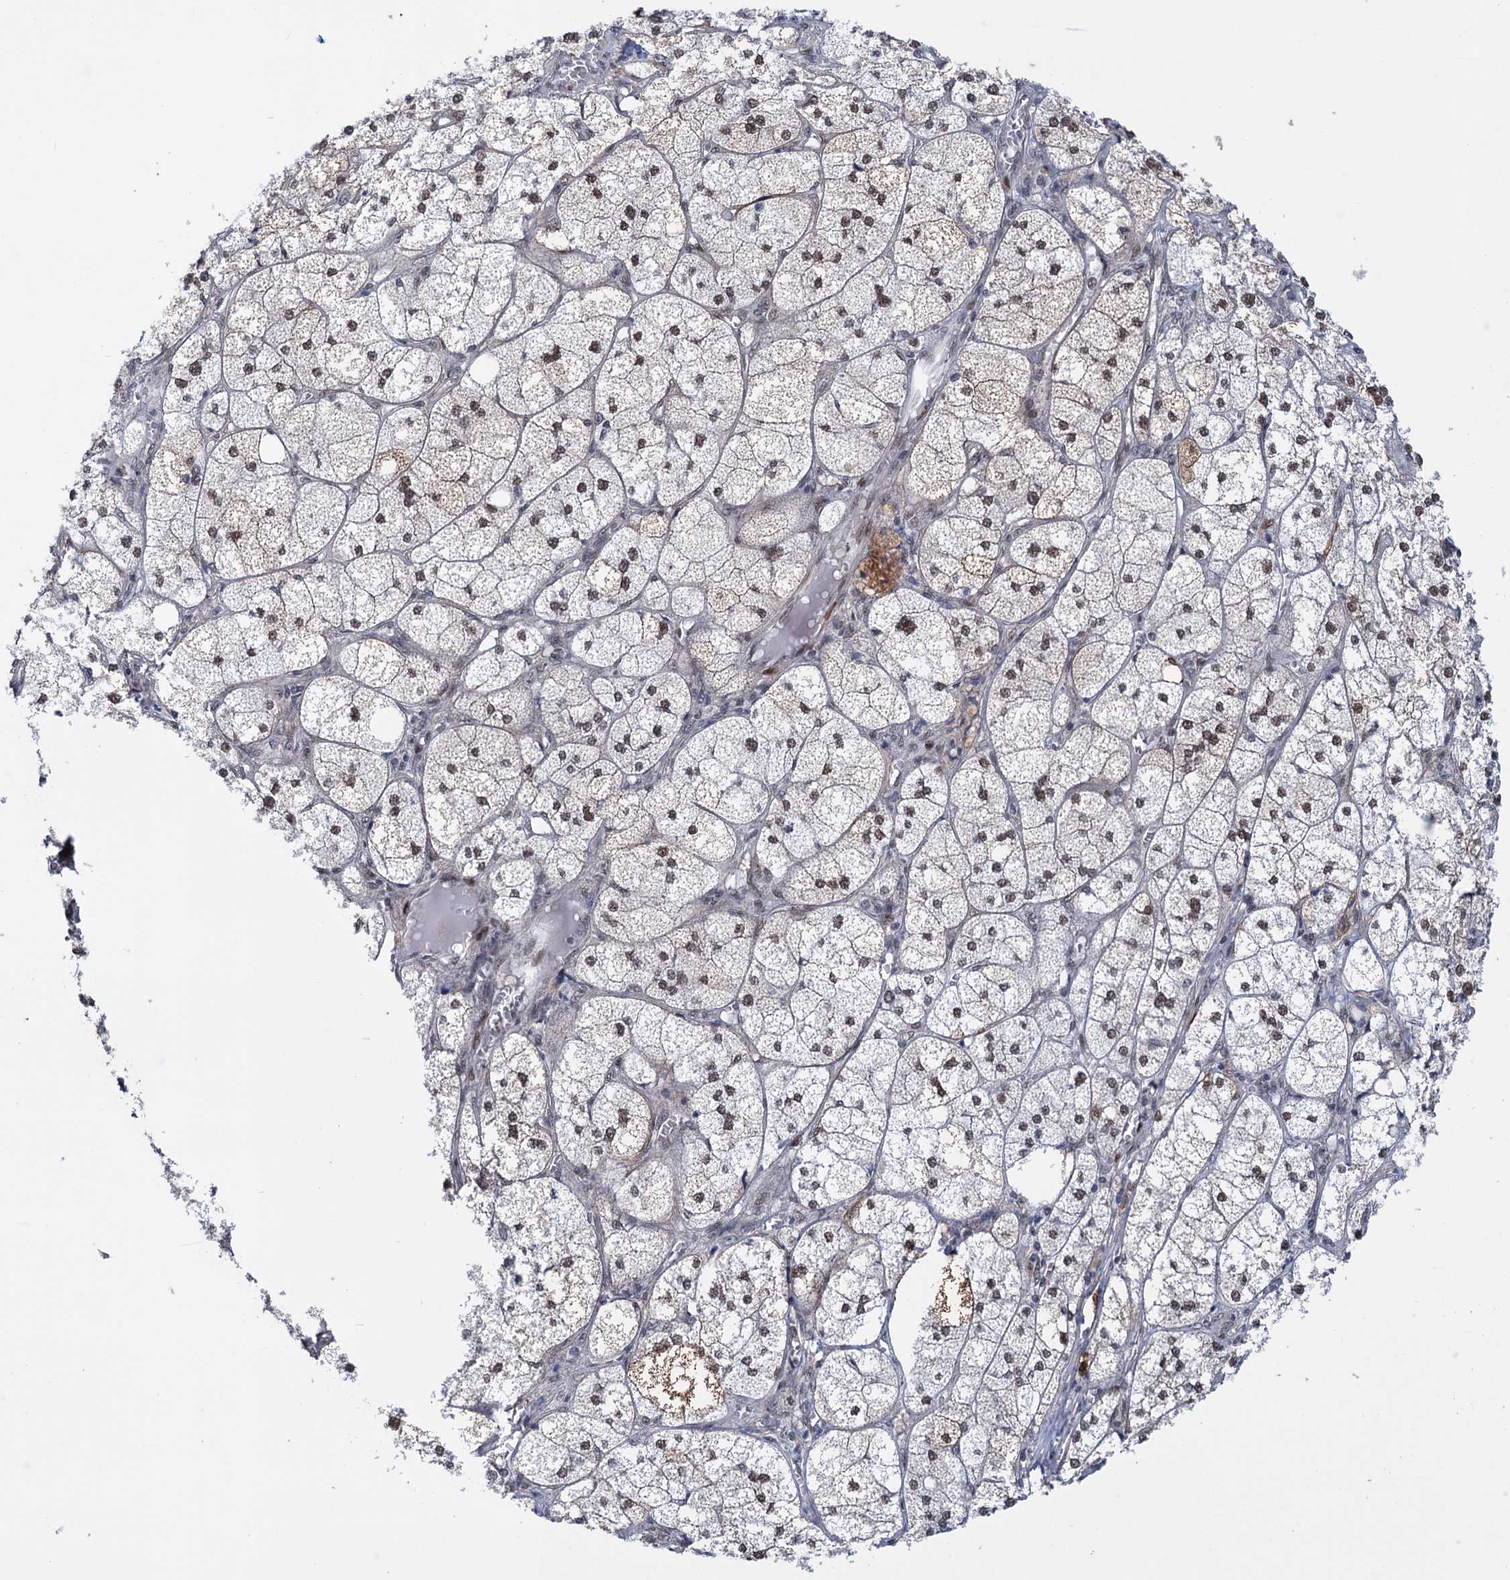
{"staining": {"intensity": "moderate", "quantity": ">75%", "location": "nuclear"}, "tissue": "adrenal gland", "cell_type": "Glandular cells", "image_type": "normal", "snomed": [{"axis": "morphology", "description": "Normal tissue, NOS"}, {"axis": "topography", "description": "Adrenal gland"}], "caption": "An immunohistochemistry (IHC) photomicrograph of unremarkable tissue is shown. Protein staining in brown labels moderate nuclear positivity in adrenal gland within glandular cells.", "gene": "FAM53A", "patient": {"sex": "female", "age": 61}}